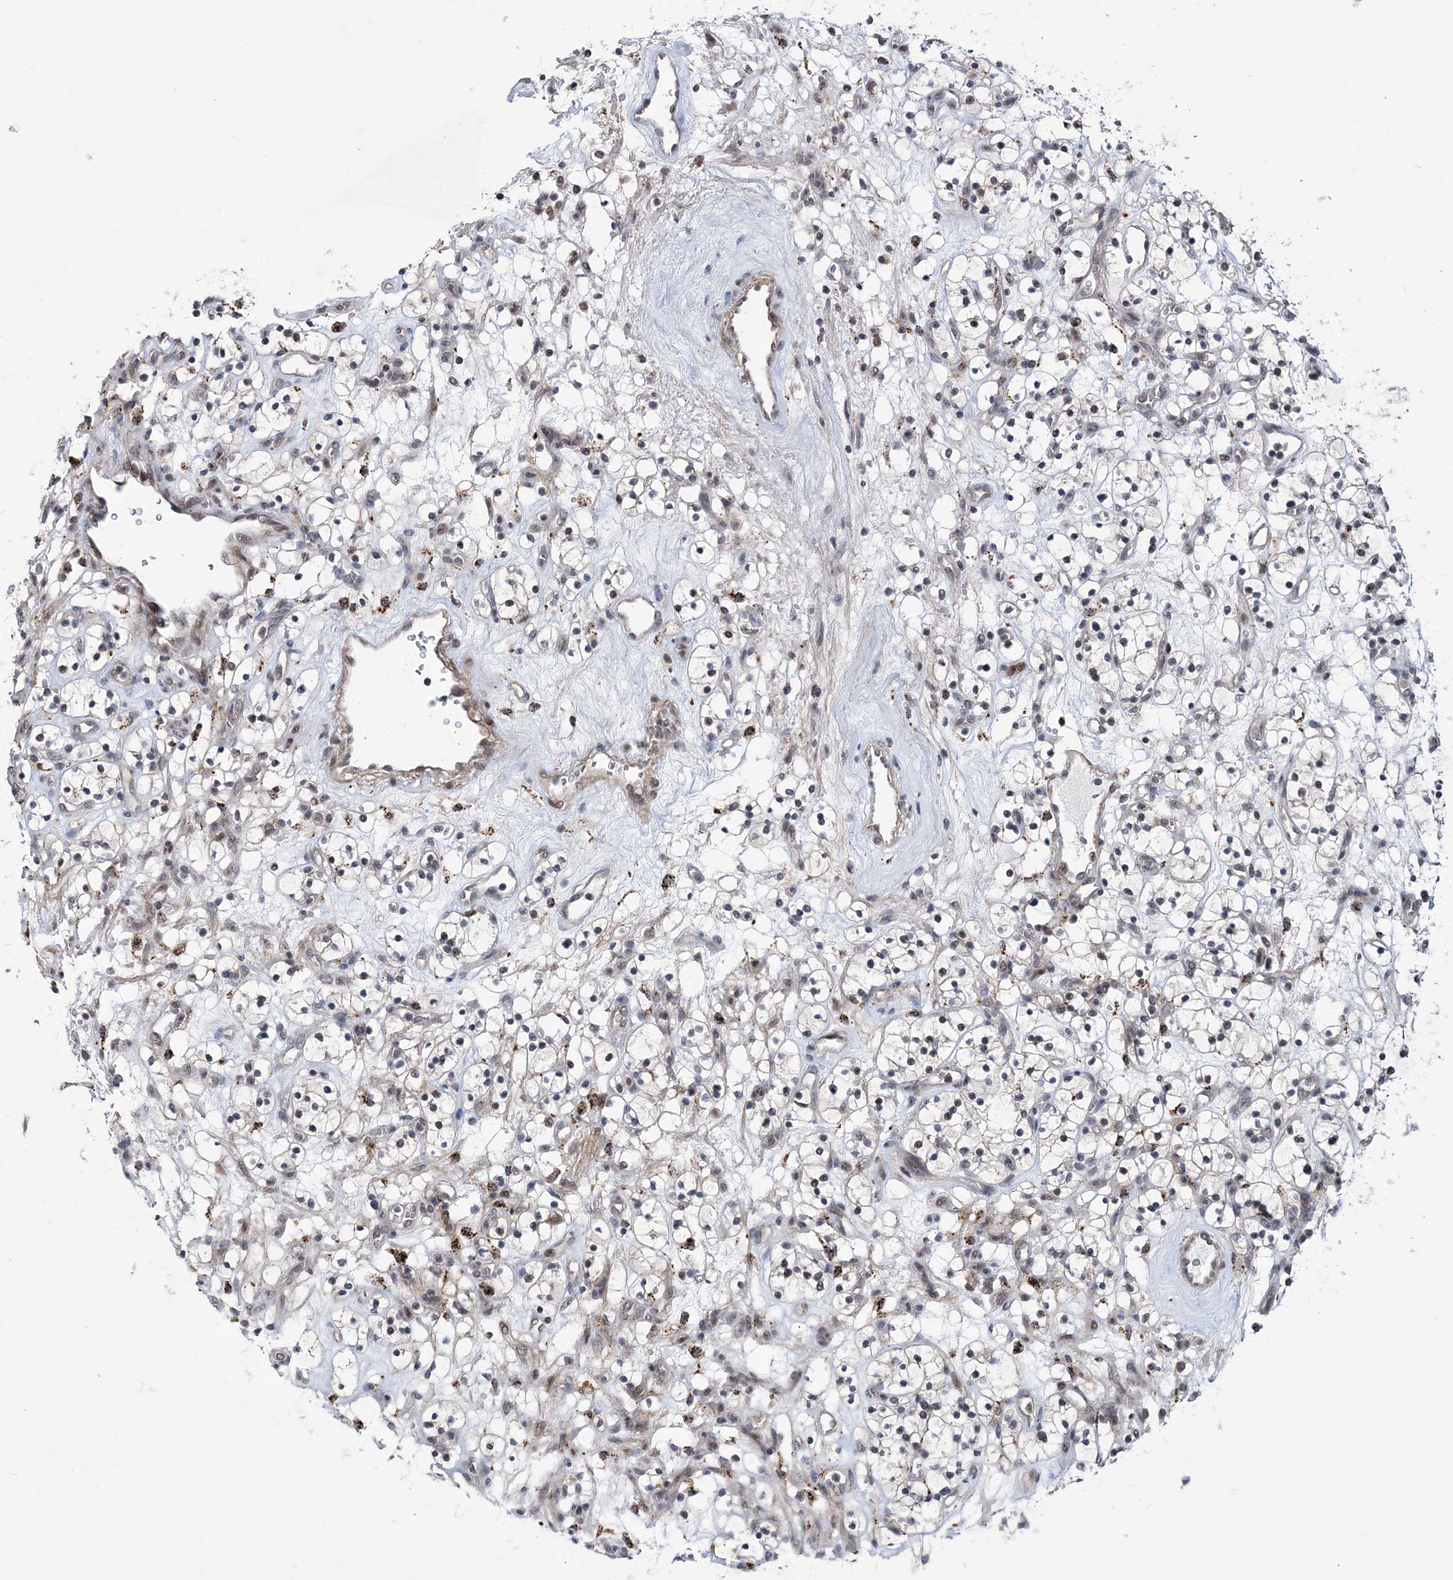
{"staining": {"intensity": "negative", "quantity": "none", "location": "none"}, "tissue": "renal cancer", "cell_type": "Tumor cells", "image_type": "cancer", "snomed": [{"axis": "morphology", "description": "Adenocarcinoma, NOS"}, {"axis": "topography", "description": "Kidney"}], "caption": "Photomicrograph shows no protein positivity in tumor cells of renal cancer tissue.", "gene": "BOD1L1", "patient": {"sex": "female", "age": 57}}